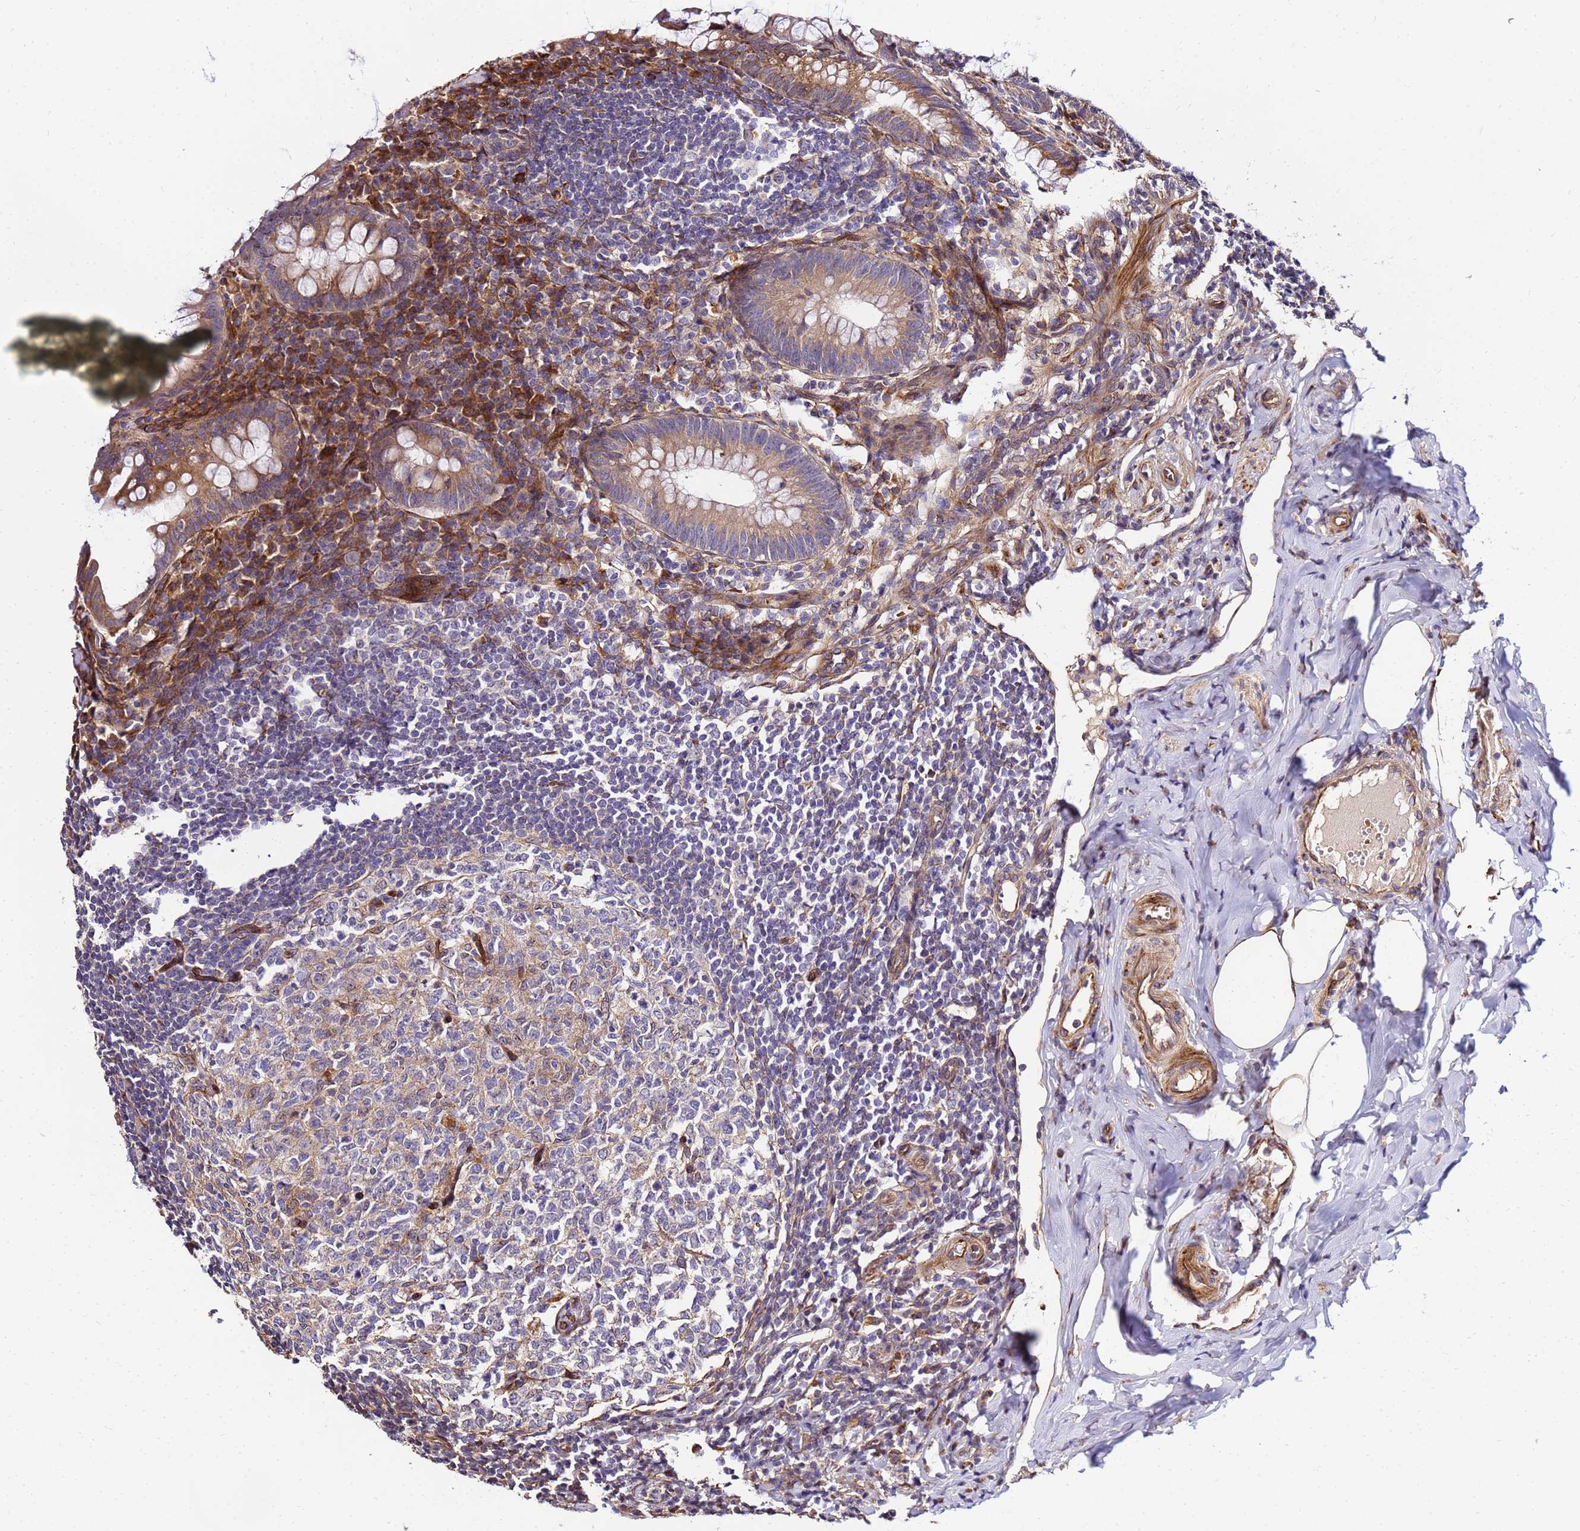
{"staining": {"intensity": "moderate", "quantity": ">75%", "location": "cytoplasmic/membranous"}, "tissue": "appendix", "cell_type": "Glandular cells", "image_type": "normal", "snomed": [{"axis": "morphology", "description": "Normal tissue, NOS"}, {"axis": "topography", "description": "Appendix"}], "caption": "Immunohistochemistry (IHC) histopathology image of benign appendix stained for a protein (brown), which exhibits medium levels of moderate cytoplasmic/membranous expression in approximately >75% of glandular cells.", "gene": "WWC2", "patient": {"sex": "female", "age": 33}}